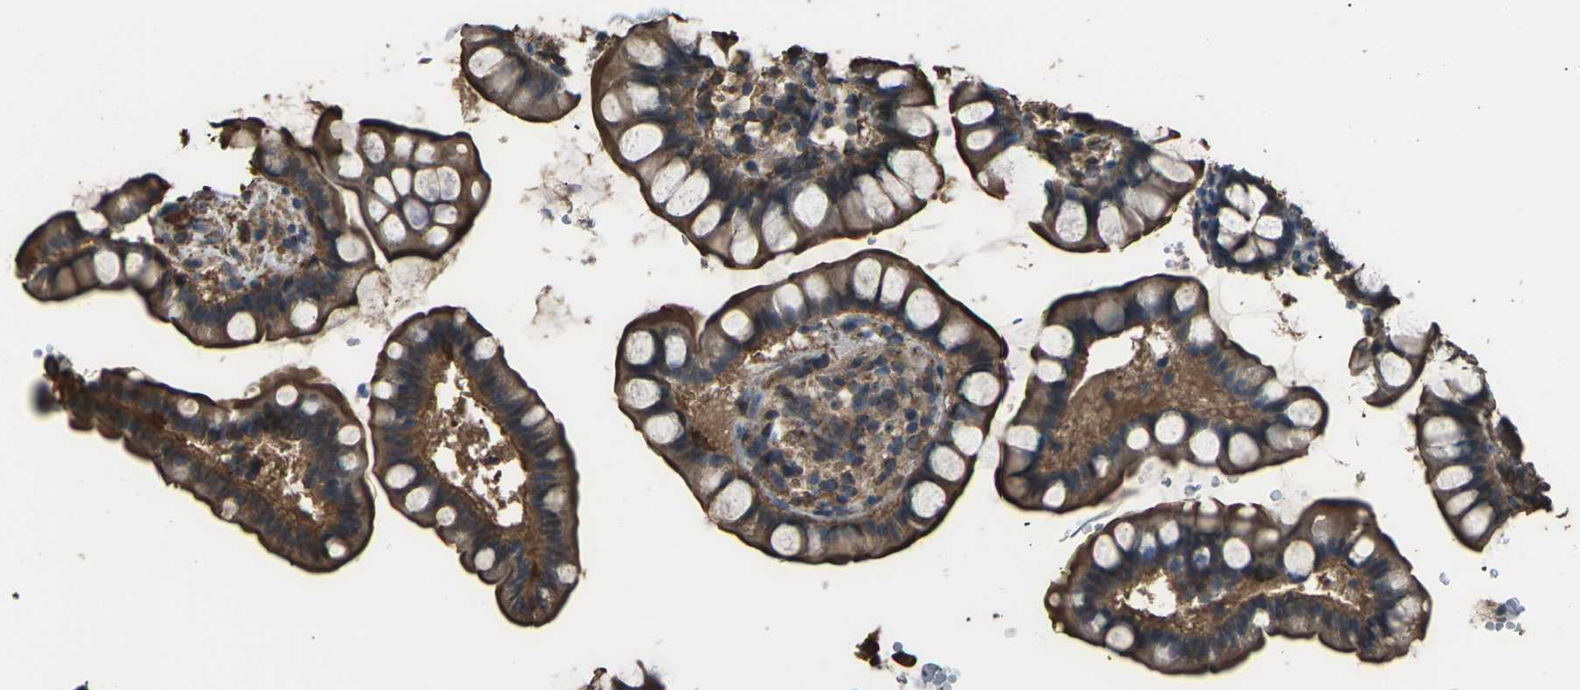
{"staining": {"intensity": "strong", "quantity": ">75%", "location": "cytoplasmic/membranous"}, "tissue": "small intestine", "cell_type": "Glandular cells", "image_type": "normal", "snomed": [{"axis": "morphology", "description": "Normal tissue, NOS"}, {"axis": "topography", "description": "Small intestine"}], "caption": "An immunohistochemistry (IHC) histopathology image of unremarkable tissue is shown. Protein staining in brown shows strong cytoplasmic/membranous positivity in small intestine within glandular cells. The protein of interest is shown in brown color, while the nuclei are stained blue.", "gene": "DHPS", "patient": {"sex": "female", "age": 84}}